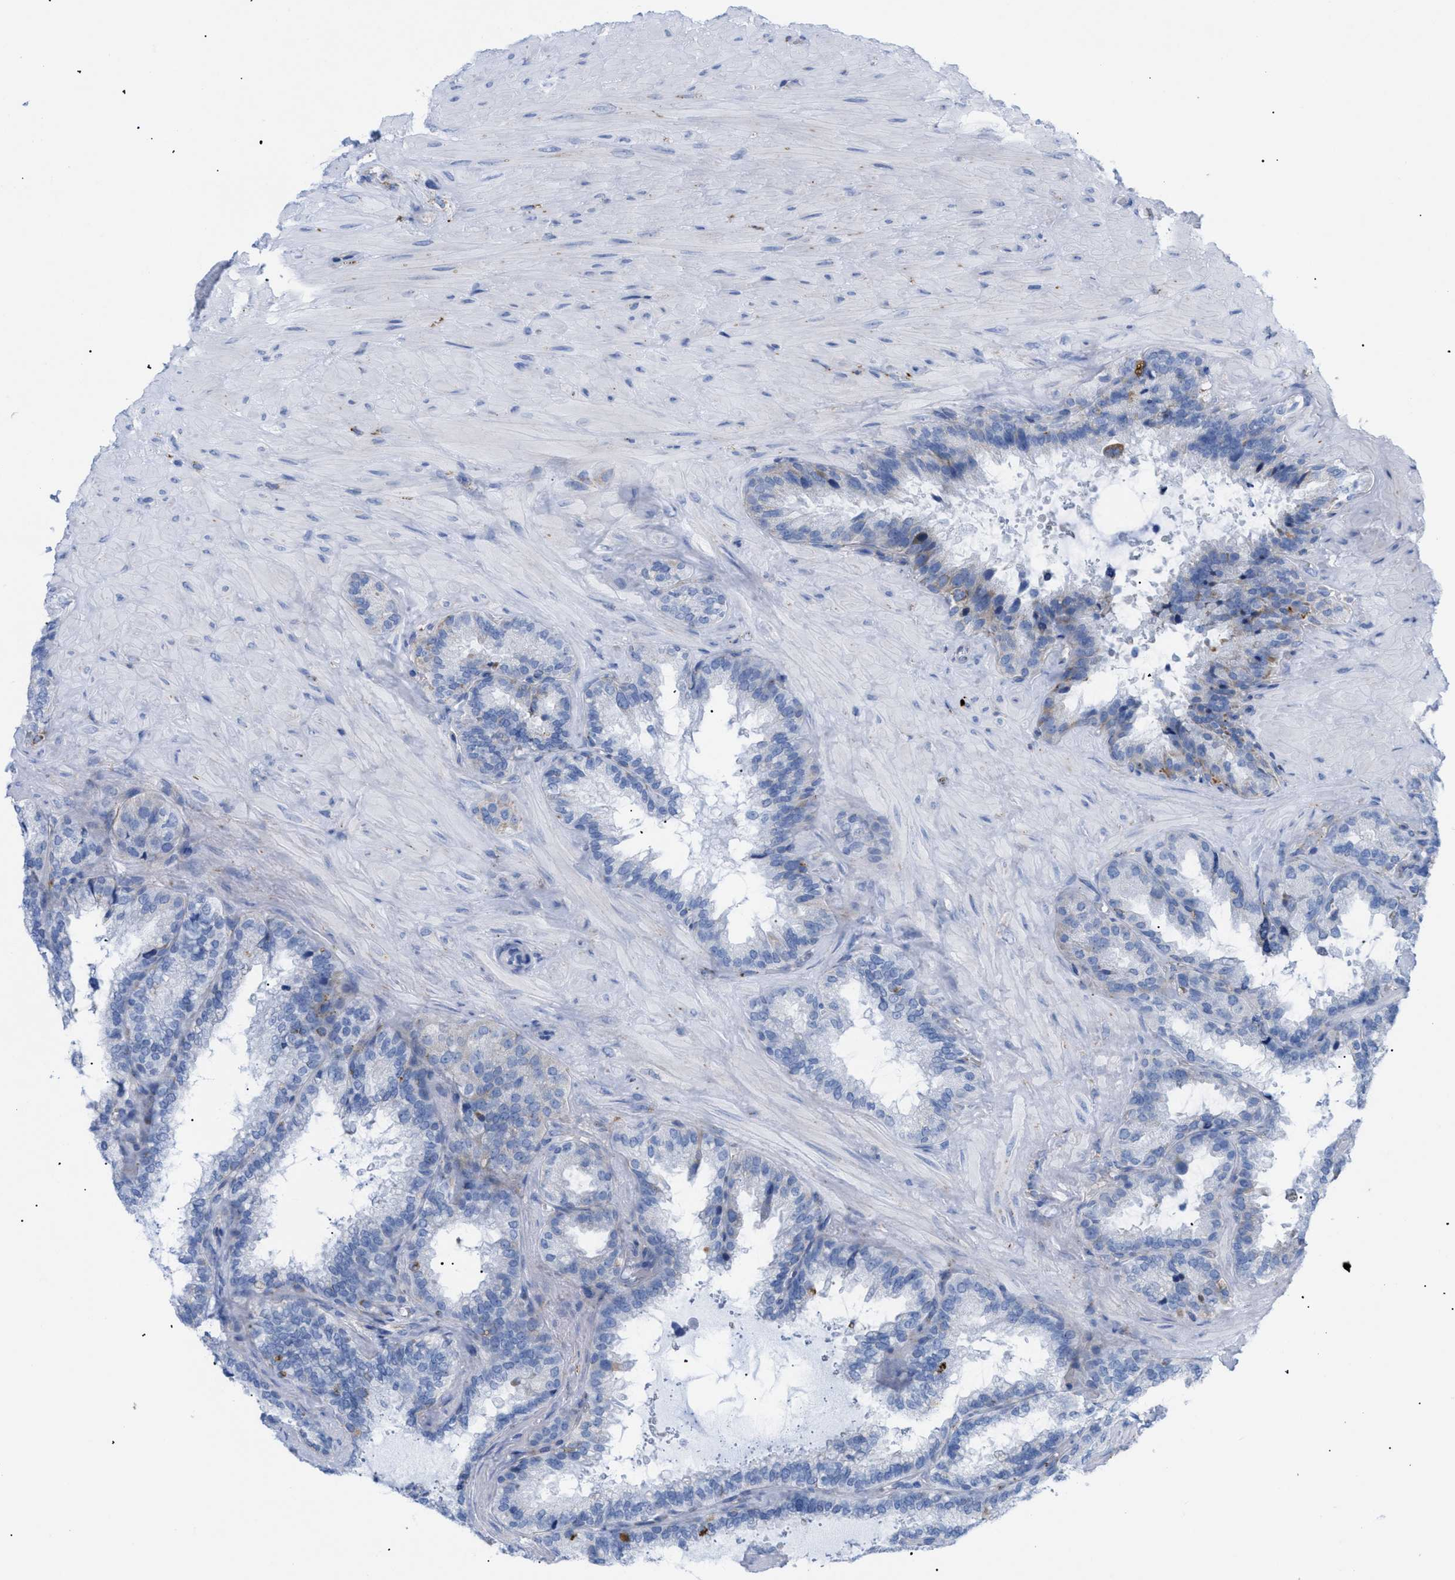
{"staining": {"intensity": "moderate", "quantity": "<25%", "location": "cytoplasmic/membranous"}, "tissue": "seminal vesicle", "cell_type": "Glandular cells", "image_type": "normal", "snomed": [{"axis": "morphology", "description": "Normal tissue, NOS"}, {"axis": "topography", "description": "Seminal veicle"}], "caption": "This photomicrograph exhibits unremarkable seminal vesicle stained with immunohistochemistry to label a protein in brown. The cytoplasmic/membranous of glandular cells show moderate positivity for the protein. Nuclei are counter-stained blue.", "gene": "DRAM2", "patient": {"sex": "male", "age": 46}}